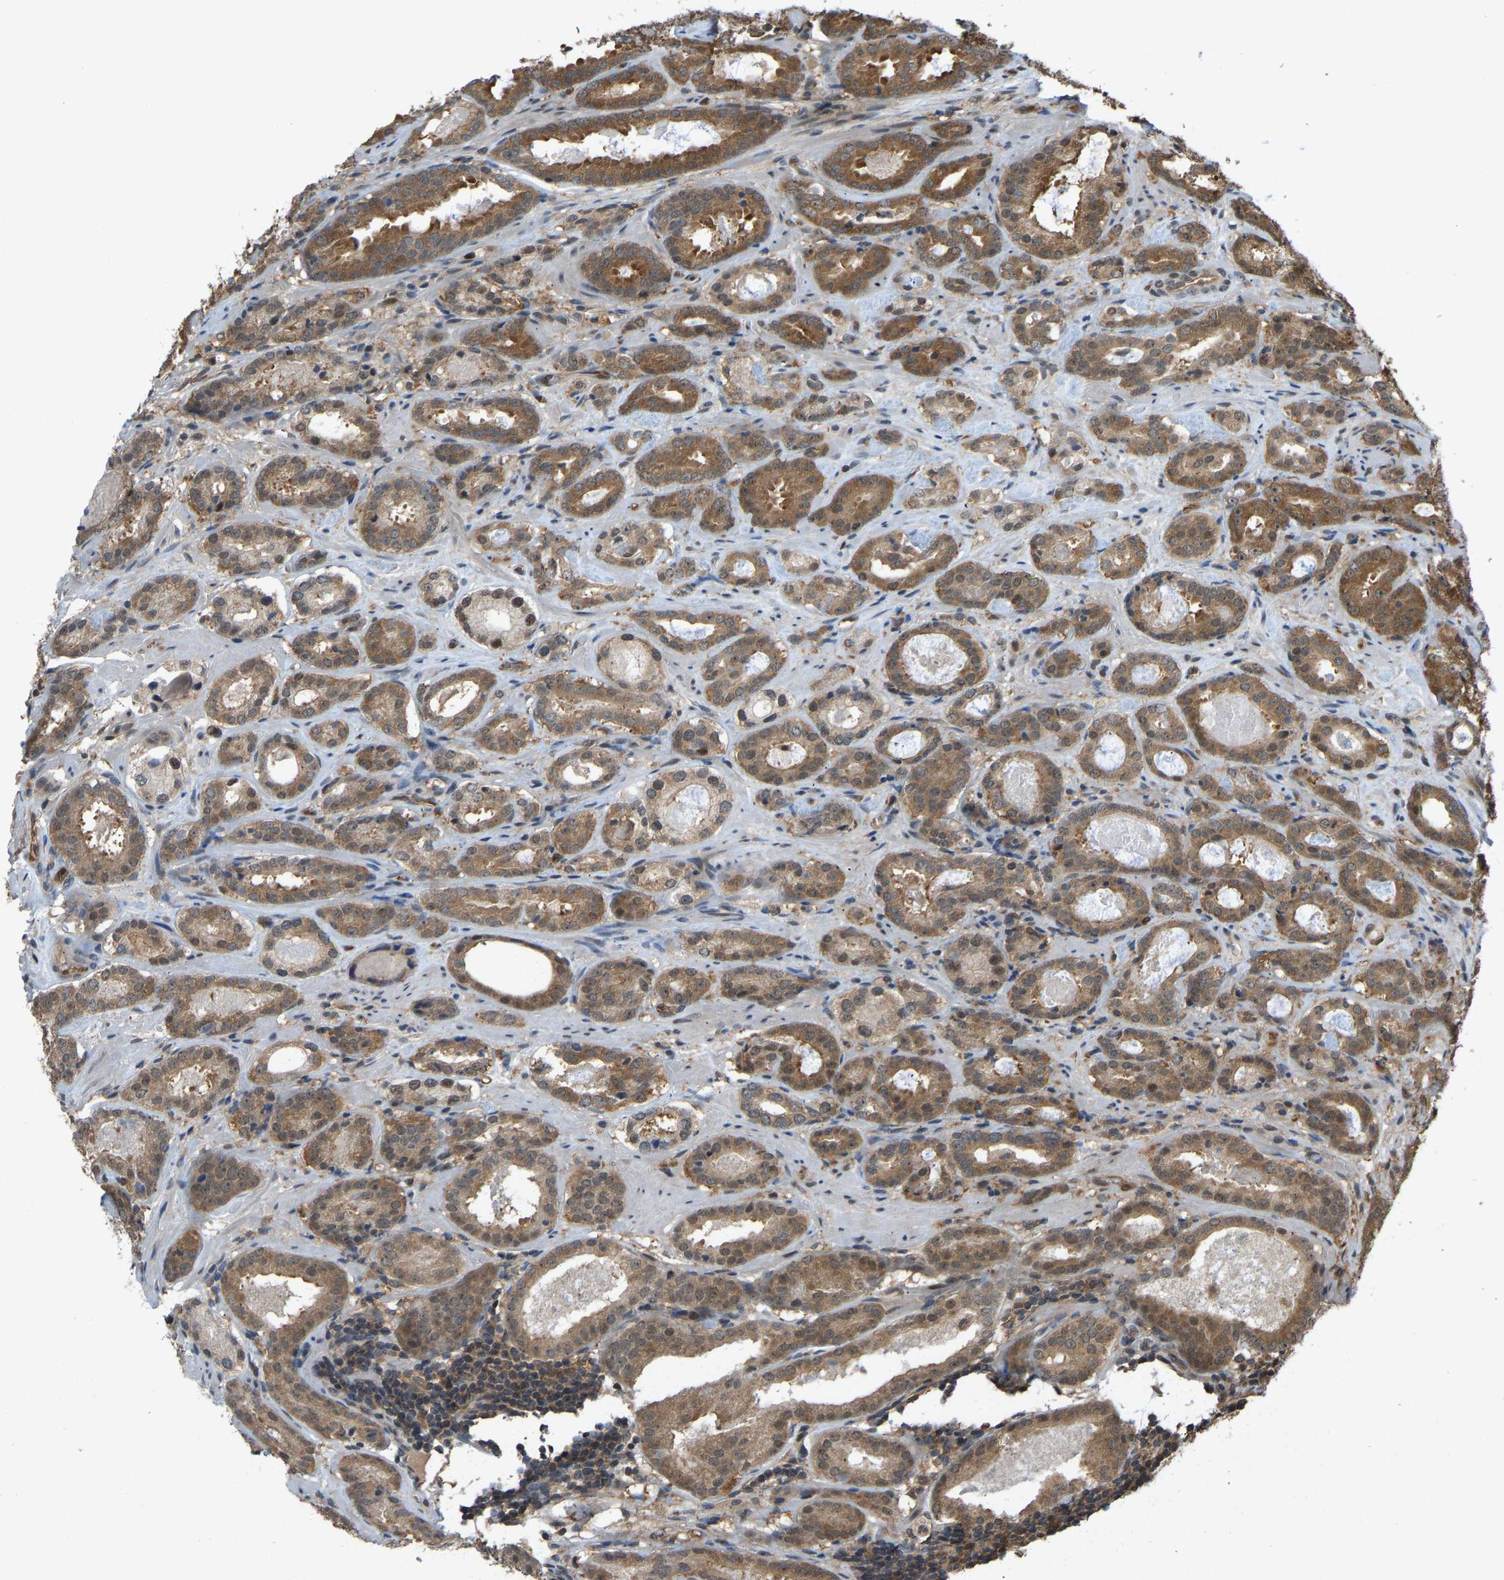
{"staining": {"intensity": "moderate", "quantity": ">75%", "location": "cytoplasmic/membranous,nuclear"}, "tissue": "prostate cancer", "cell_type": "Tumor cells", "image_type": "cancer", "snomed": [{"axis": "morphology", "description": "Adenocarcinoma, Low grade"}, {"axis": "topography", "description": "Prostate"}], "caption": "DAB immunohistochemical staining of human prostate cancer shows moderate cytoplasmic/membranous and nuclear protein expression in about >75% of tumor cells.", "gene": "CCT8", "patient": {"sex": "male", "age": 69}}